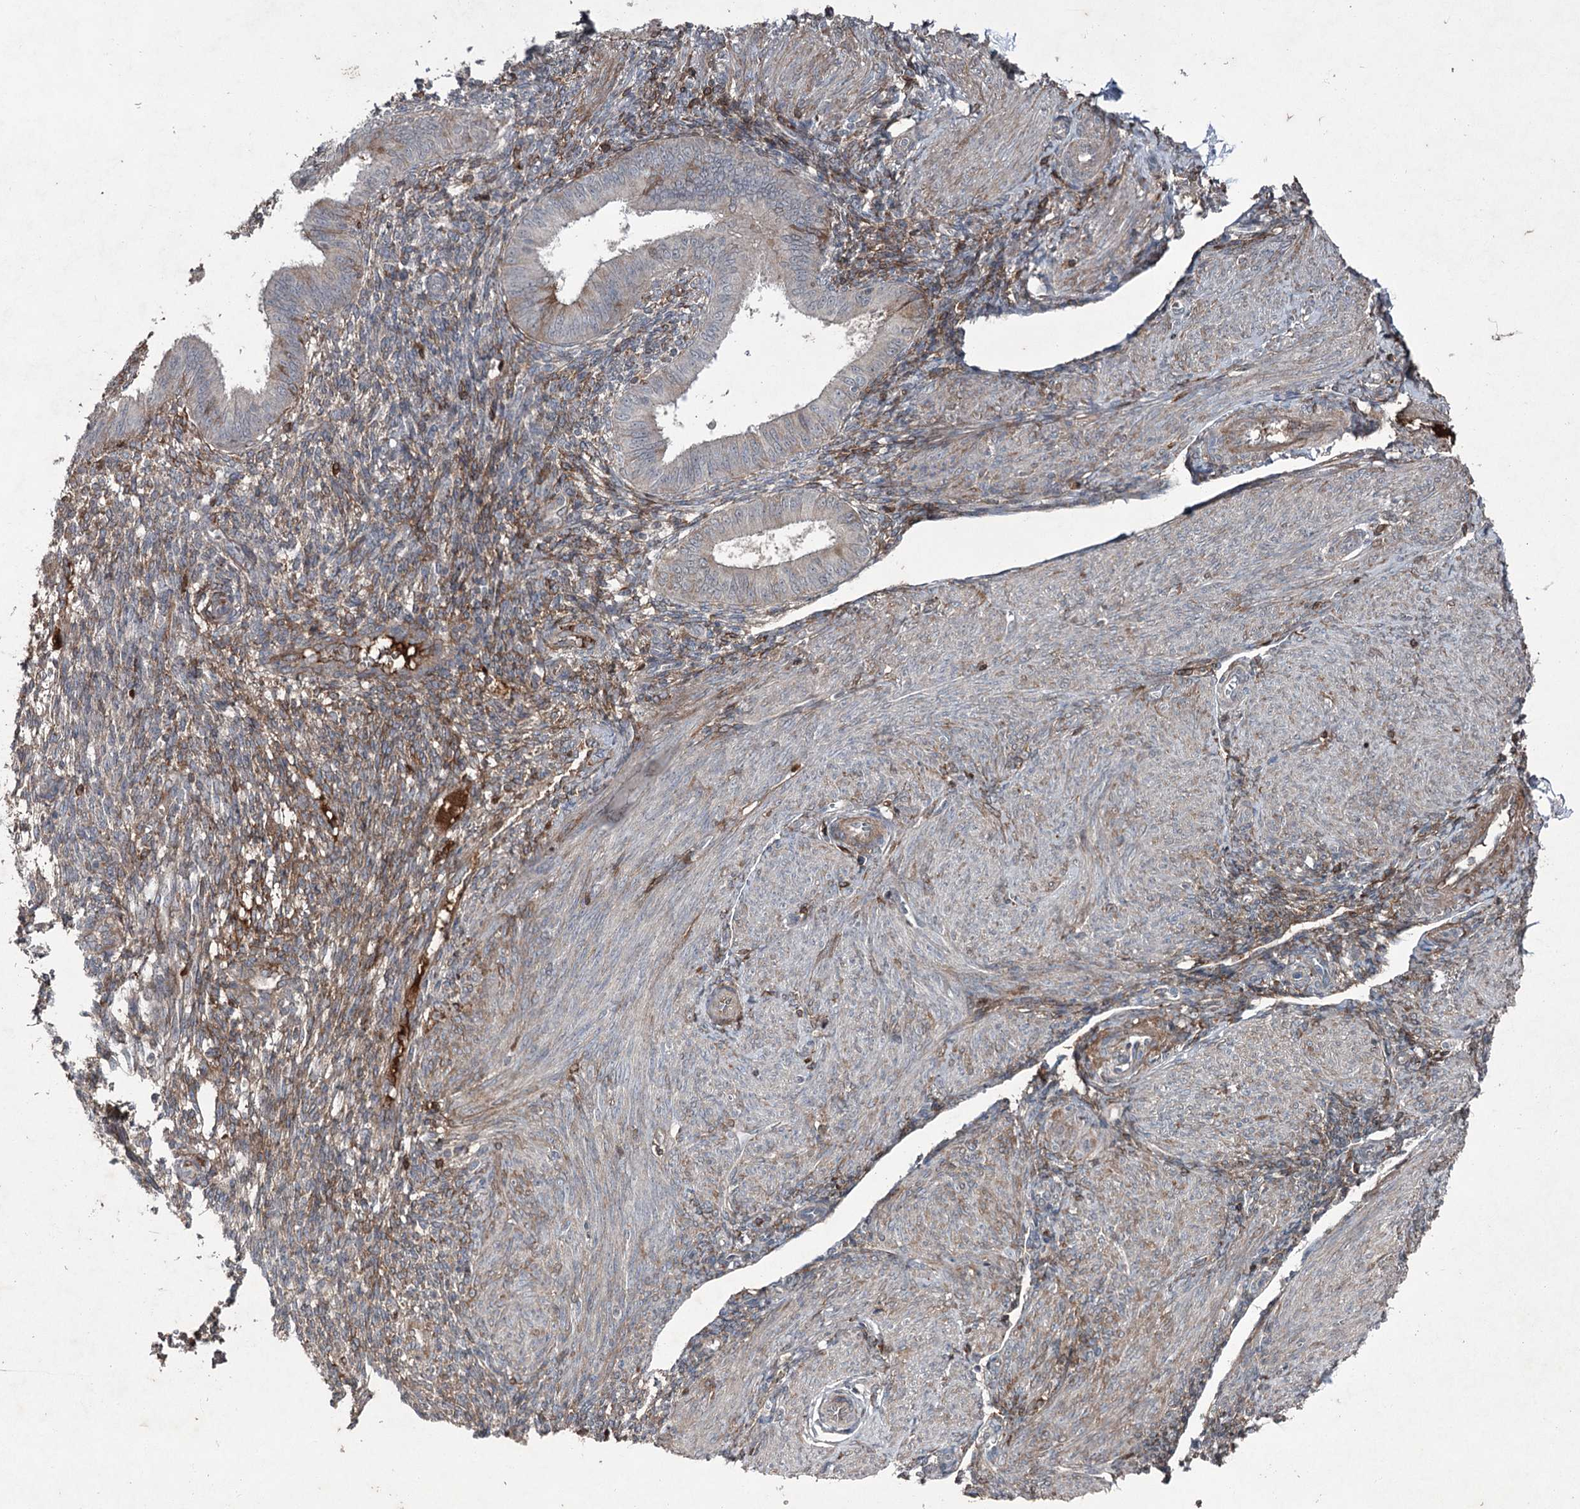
{"staining": {"intensity": "moderate", "quantity": "<25%", "location": "cytoplasmic/membranous"}, "tissue": "endometrium", "cell_type": "Cells in endometrial stroma", "image_type": "normal", "snomed": [{"axis": "morphology", "description": "Normal tissue, NOS"}, {"axis": "topography", "description": "Uterus"}, {"axis": "topography", "description": "Endometrium"}], "caption": "Brown immunohistochemical staining in normal endometrium displays moderate cytoplasmic/membranous positivity in approximately <25% of cells in endometrial stroma. (DAB (3,3'-diaminobenzidine) IHC with brightfield microscopy, high magnification).", "gene": "PGLYRP2", "patient": {"sex": "female", "age": 48}}